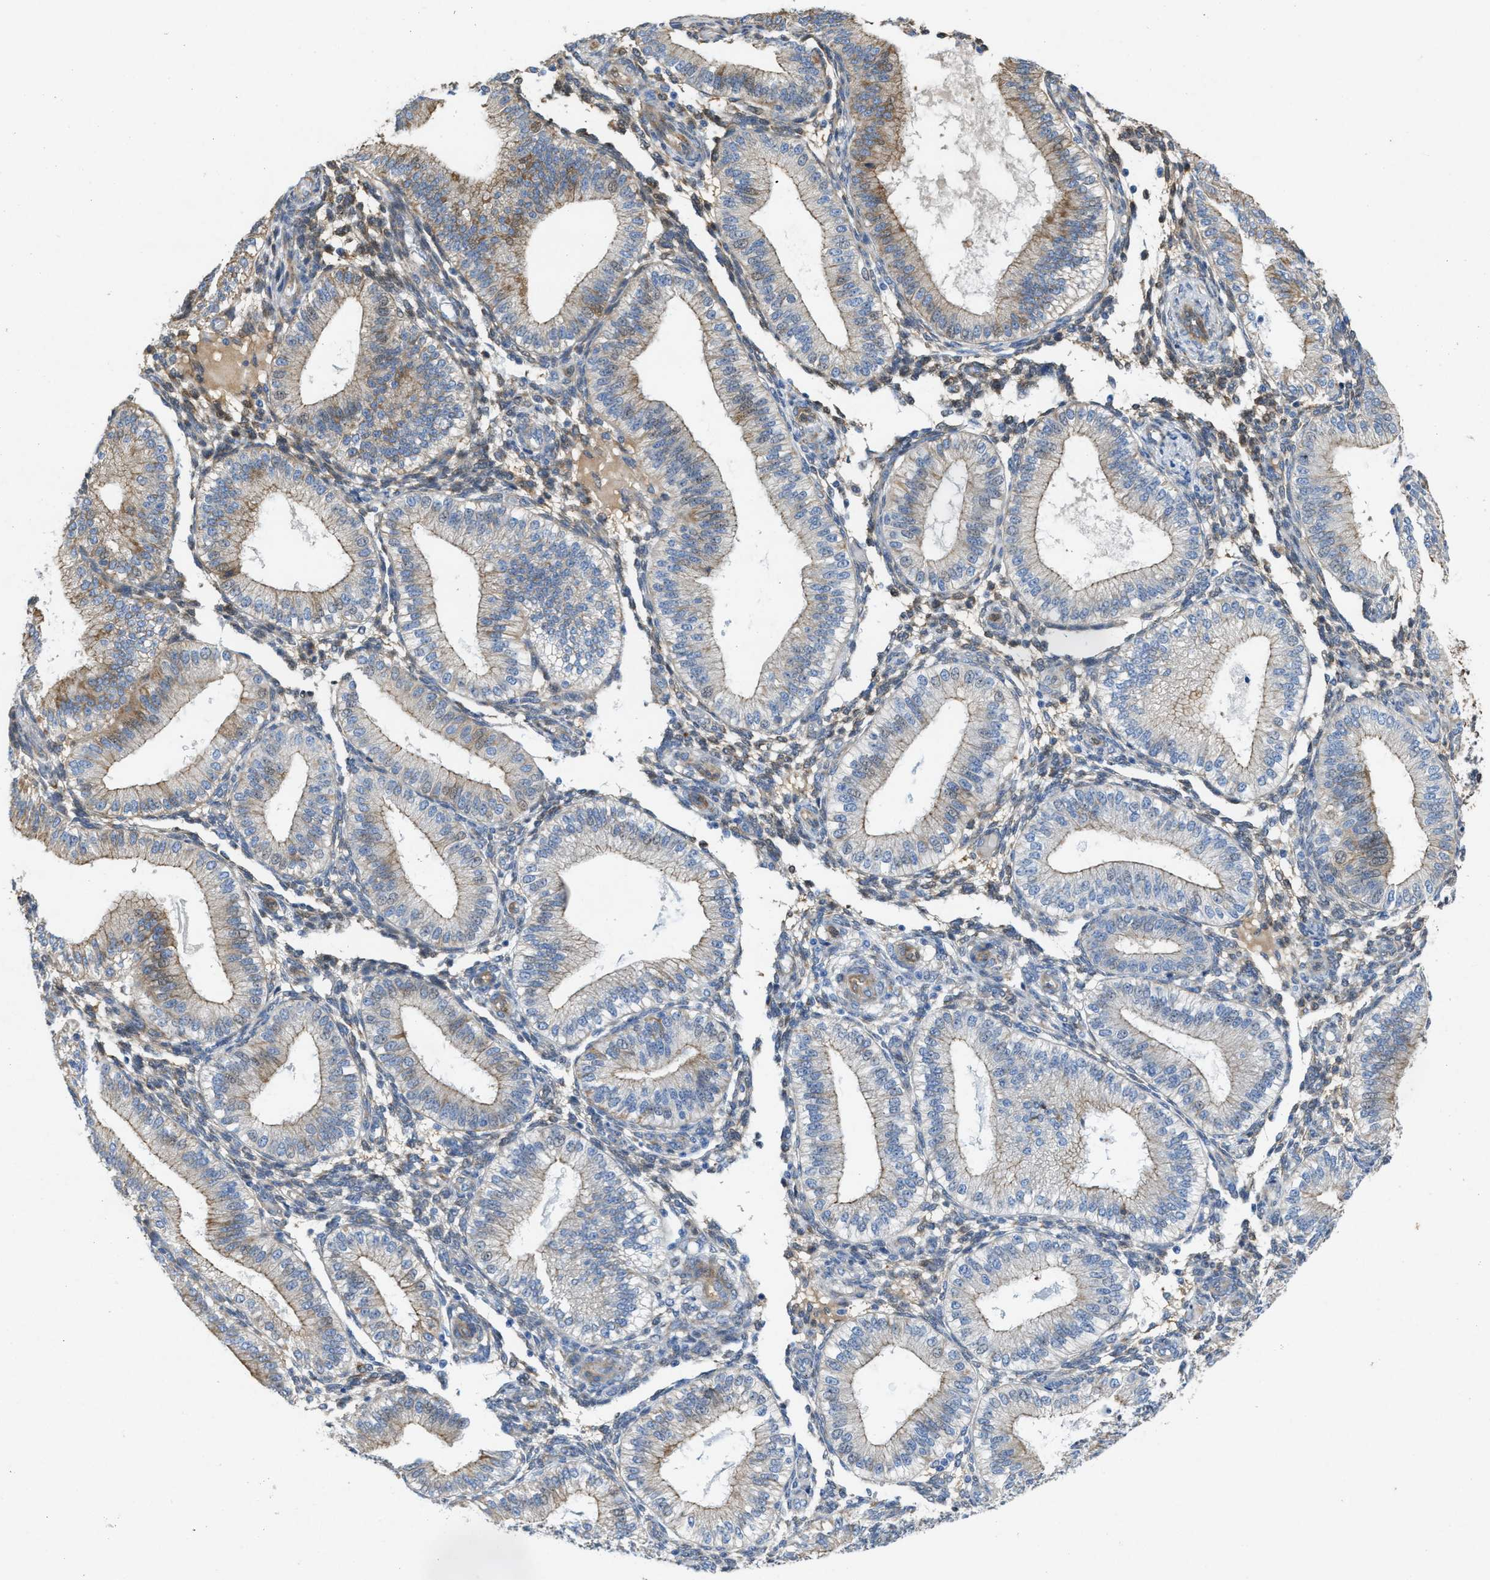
{"staining": {"intensity": "weak", "quantity": "<25%", "location": "cytoplasmic/membranous"}, "tissue": "endometrium", "cell_type": "Cells in endometrial stroma", "image_type": "normal", "snomed": [{"axis": "morphology", "description": "Normal tissue, NOS"}, {"axis": "topography", "description": "Endometrium"}], "caption": "This is an immunohistochemistry histopathology image of benign human endometrium. There is no positivity in cells in endometrial stroma.", "gene": "ASS1", "patient": {"sex": "female", "age": 39}}